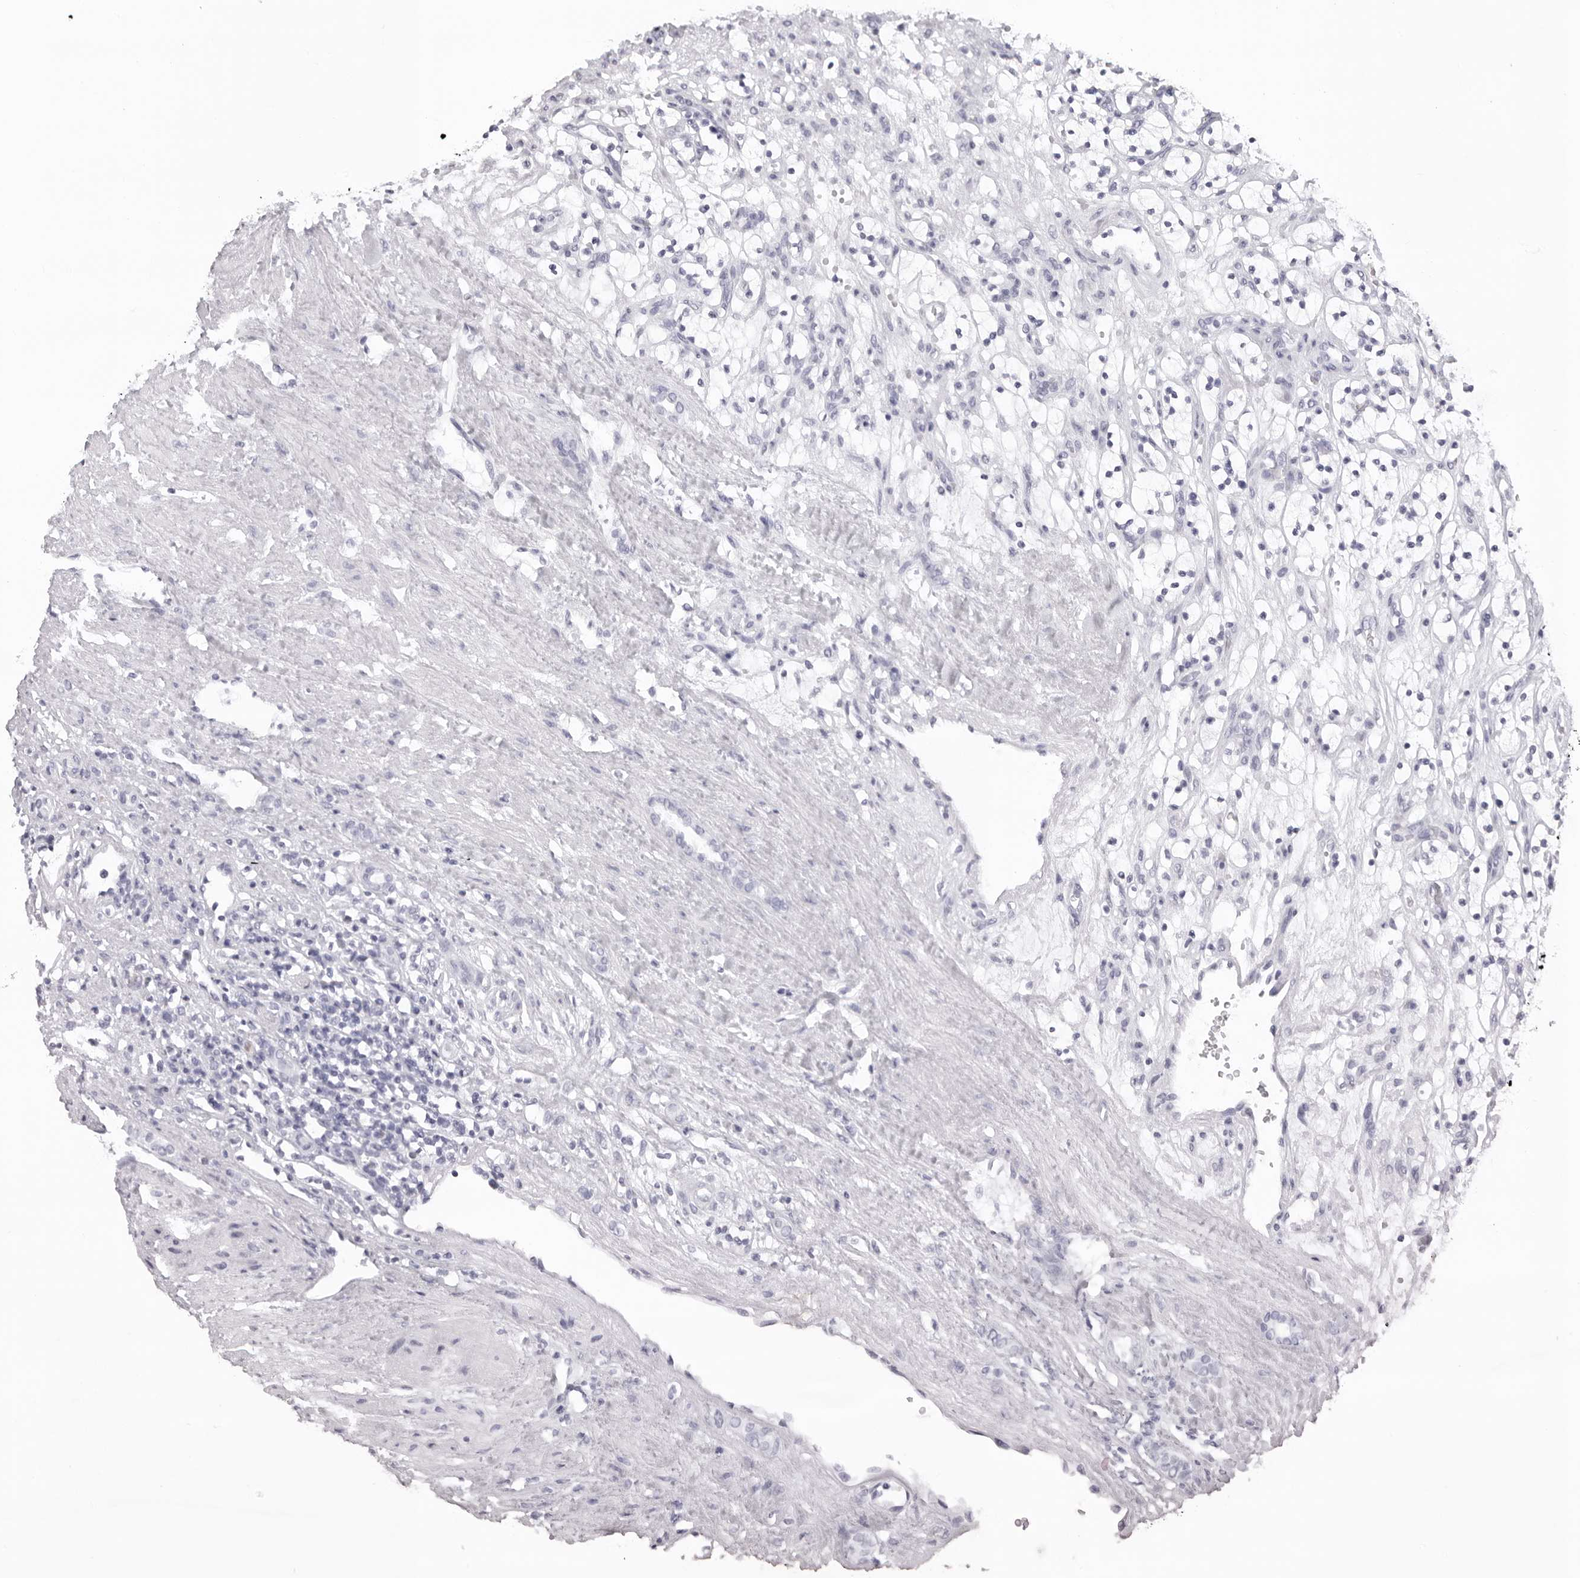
{"staining": {"intensity": "negative", "quantity": "none", "location": "none"}, "tissue": "renal cancer", "cell_type": "Tumor cells", "image_type": "cancer", "snomed": [{"axis": "morphology", "description": "Adenocarcinoma, NOS"}, {"axis": "topography", "description": "Kidney"}], "caption": "DAB (3,3'-diaminobenzidine) immunohistochemical staining of adenocarcinoma (renal) reveals no significant staining in tumor cells.", "gene": "CST1", "patient": {"sex": "female", "age": 57}}